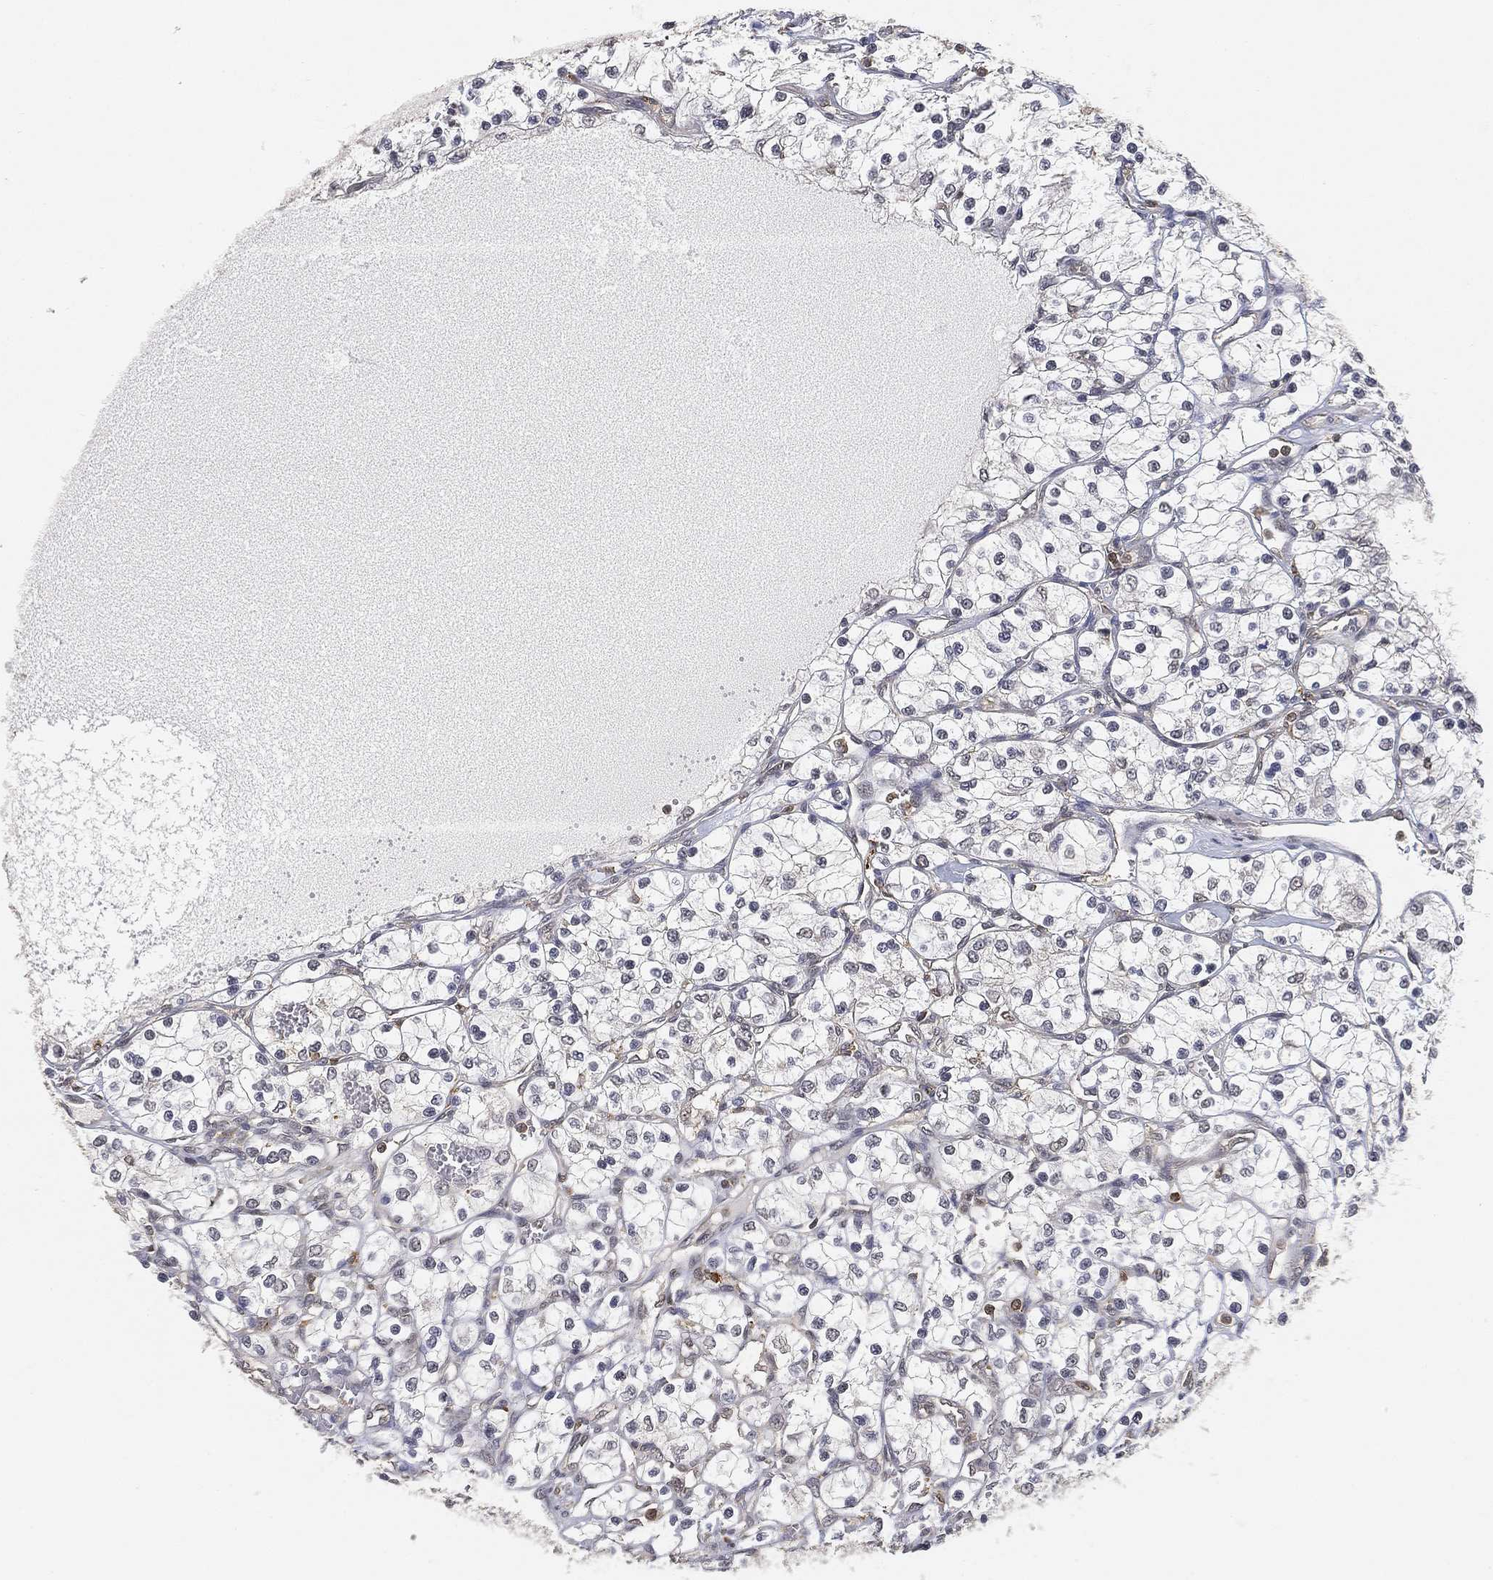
{"staining": {"intensity": "negative", "quantity": "none", "location": "none"}, "tissue": "renal cancer", "cell_type": "Tumor cells", "image_type": "cancer", "snomed": [{"axis": "morphology", "description": "Adenocarcinoma, NOS"}, {"axis": "topography", "description": "Kidney"}], "caption": "Adenocarcinoma (renal) stained for a protein using immunohistochemistry (IHC) reveals no expression tumor cells.", "gene": "WDR26", "patient": {"sex": "female", "age": 69}}